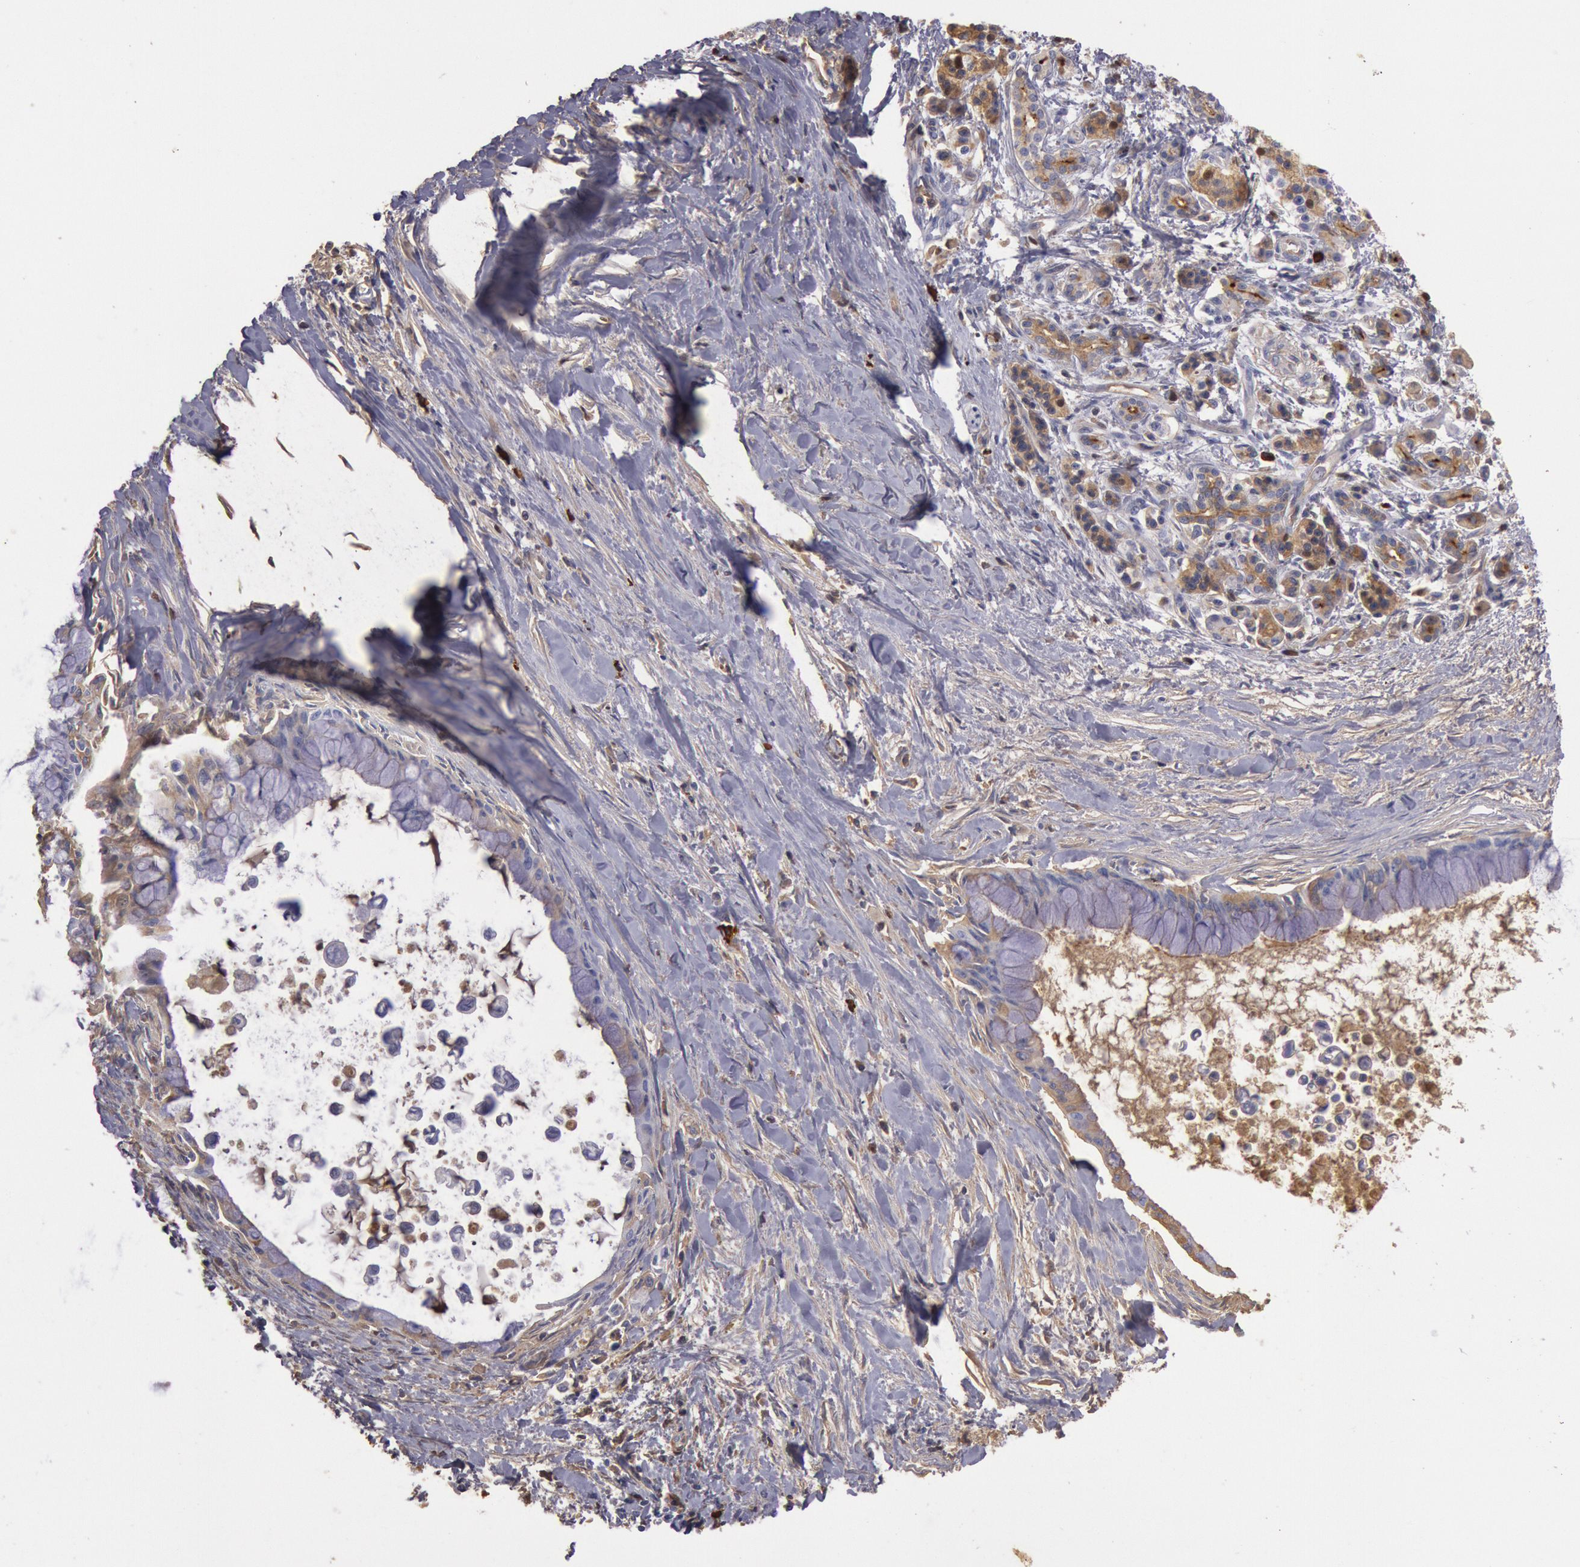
{"staining": {"intensity": "moderate", "quantity": "25%-75%", "location": "cytoplasmic/membranous"}, "tissue": "pancreatic cancer", "cell_type": "Tumor cells", "image_type": "cancer", "snomed": [{"axis": "morphology", "description": "Adenocarcinoma, NOS"}, {"axis": "topography", "description": "Pancreas"}], "caption": "Tumor cells show moderate cytoplasmic/membranous expression in about 25%-75% of cells in pancreatic cancer (adenocarcinoma).", "gene": "IGHA1", "patient": {"sex": "male", "age": 59}}